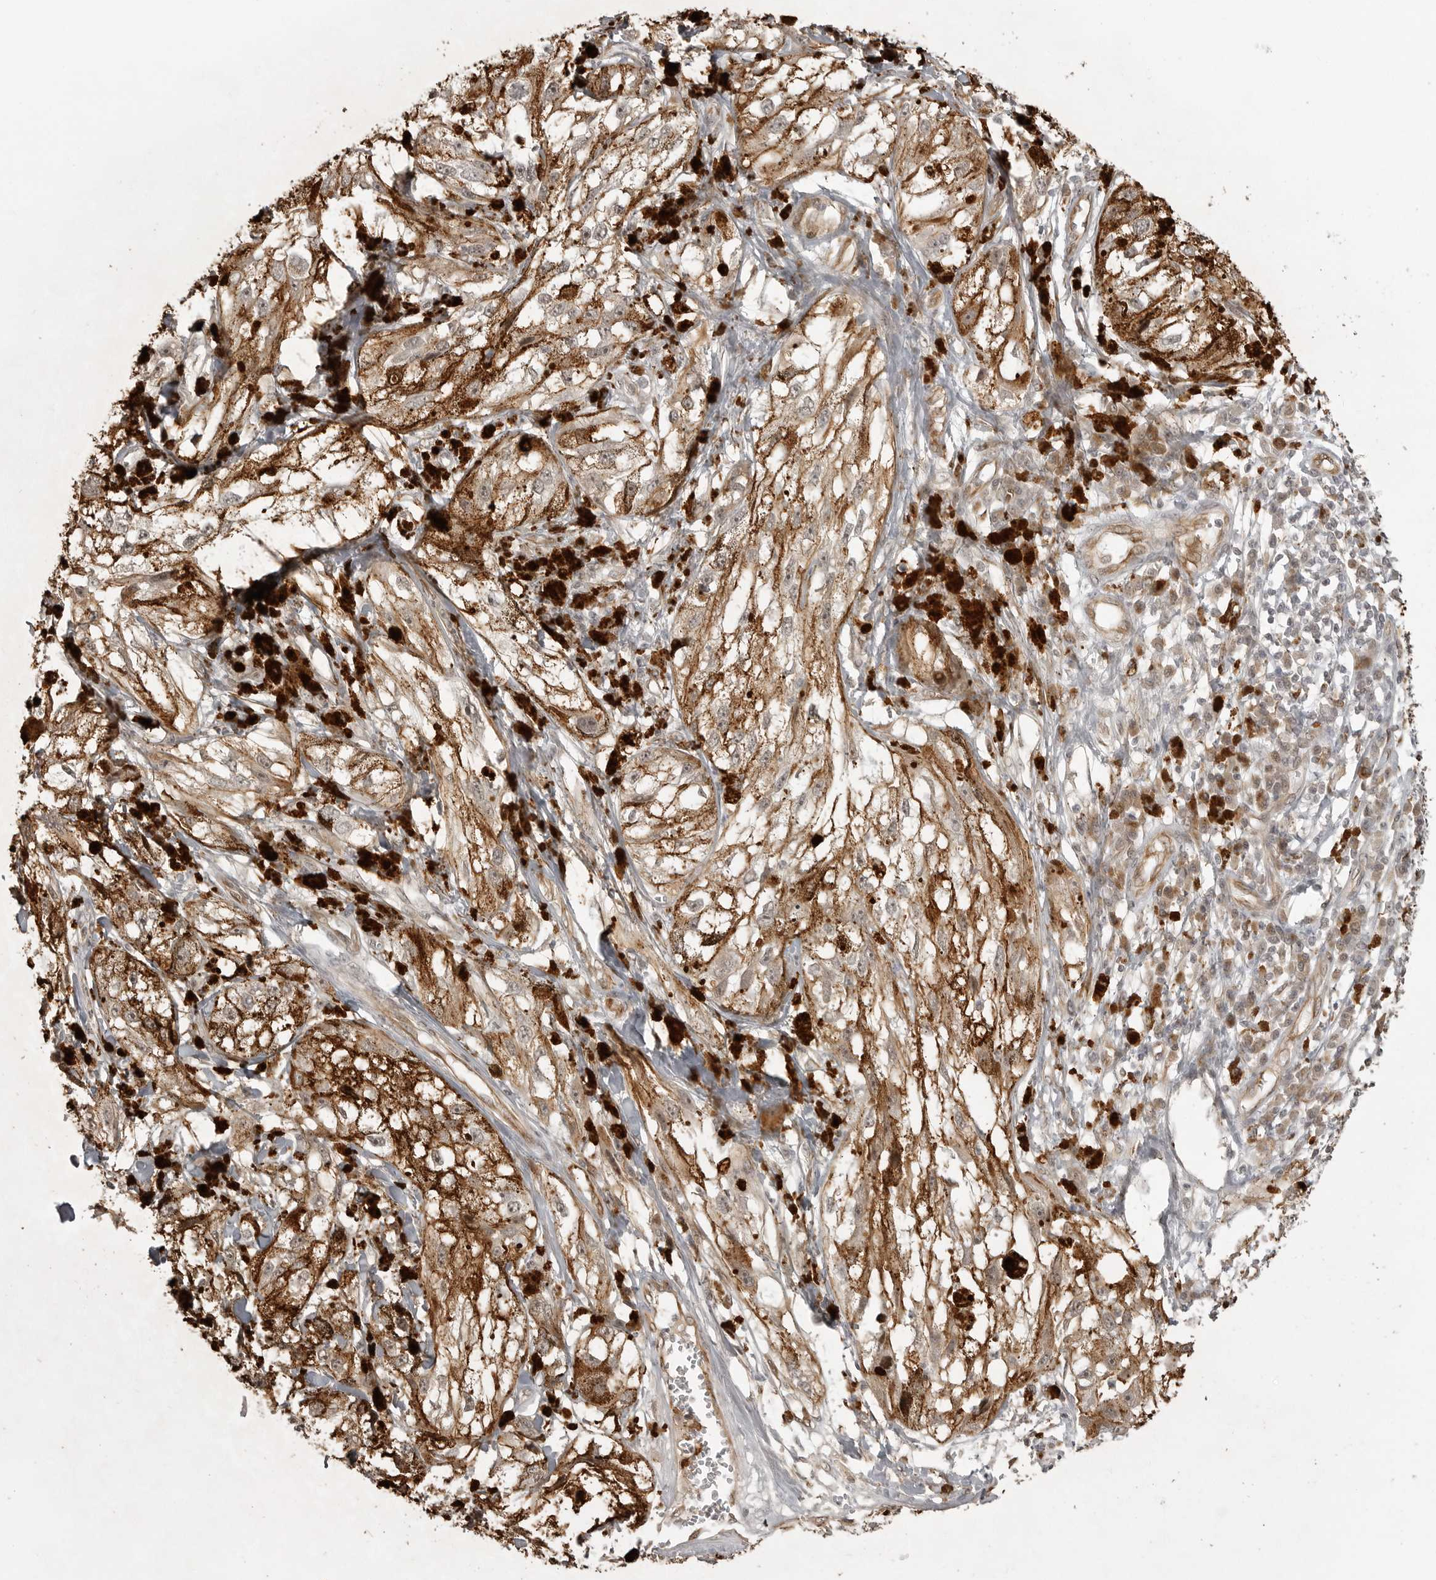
{"staining": {"intensity": "weak", "quantity": "25%-75%", "location": "cytoplasmic/membranous"}, "tissue": "melanoma", "cell_type": "Tumor cells", "image_type": "cancer", "snomed": [{"axis": "morphology", "description": "Malignant melanoma, NOS"}, {"axis": "topography", "description": "Skin"}], "caption": "Malignant melanoma stained with DAB (3,3'-diaminobenzidine) IHC exhibits low levels of weak cytoplasmic/membranous expression in about 25%-75% of tumor cells.", "gene": "SMG8", "patient": {"sex": "male", "age": 88}}